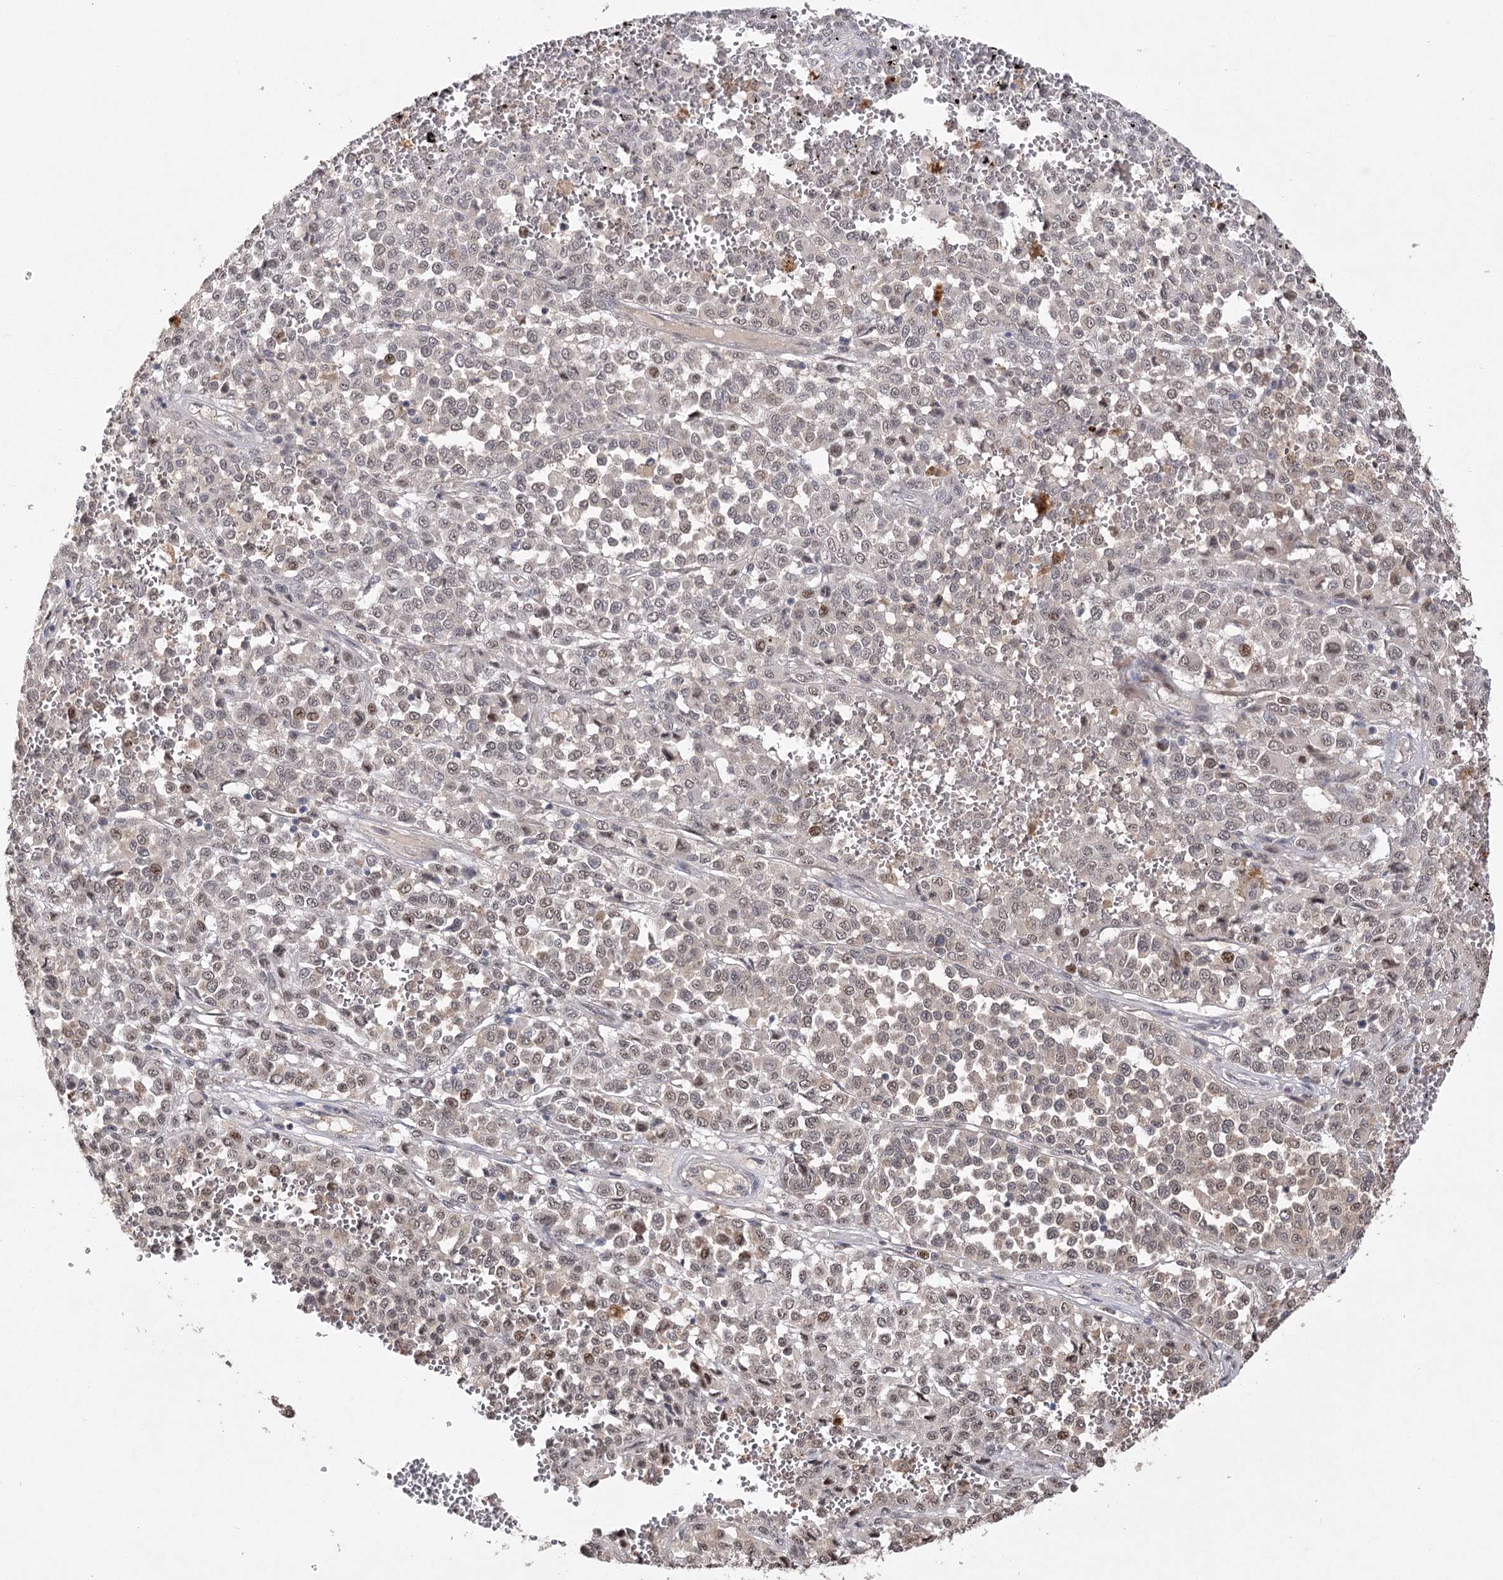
{"staining": {"intensity": "weak", "quantity": "<25%", "location": "nuclear"}, "tissue": "melanoma", "cell_type": "Tumor cells", "image_type": "cancer", "snomed": [{"axis": "morphology", "description": "Malignant melanoma, Metastatic site"}, {"axis": "topography", "description": "Pancreas"}], "caption": "There is no significant expression in tumor cells of melanoma. (Stains: DAB (3,3'-diaminobenzidine) IHC with hematoxylin counter stain, Microscopy: brightfield microscopy at high magnification).", "gene": "PYROXD1", "patient": {"sex": "female", "age": 30}}